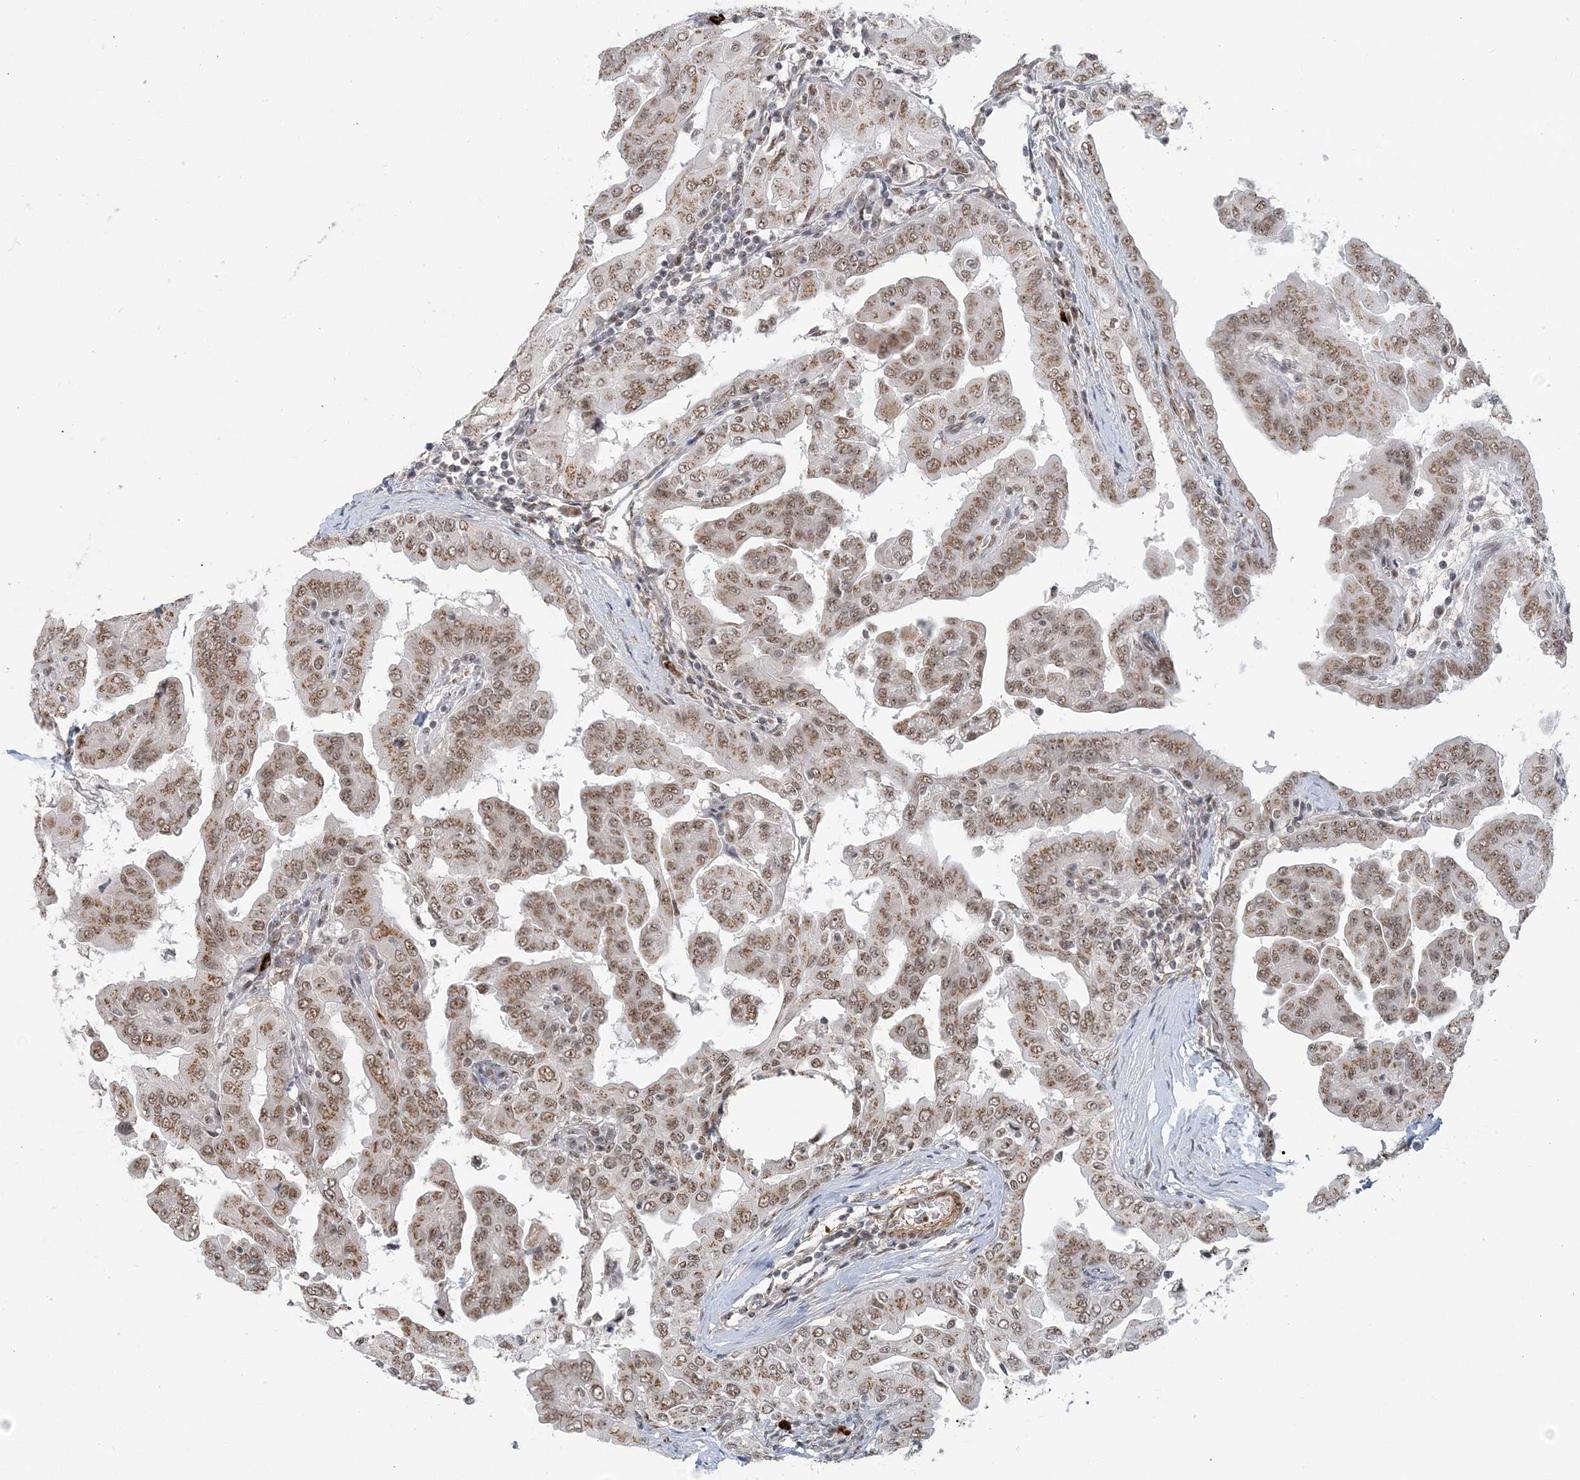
{"staining": {"intensity": "moderate", "quantity": ">75%", "location": "cytoplasmic/membranous,nuclear"}, "tissue": "thyroid cancer", "cell_type": "Tumor cells", "image_type": "cancer", "snomed": [{"axis": "morphology", "description": "Papillary adenocarcinoma, NOS"}, {"axis": "topography", "description": "Thyroid gland"}], "caption": "Thyroid cancer (papillary adenocarcinoma) was stained to show a protein in brown. There is medium levels of moderate cytoplasmic/membranous and nuclear staining in approximately >75% of tumor cells.", "gene": "PLRG1", "patient": {"sex": "male", "age": 33}}